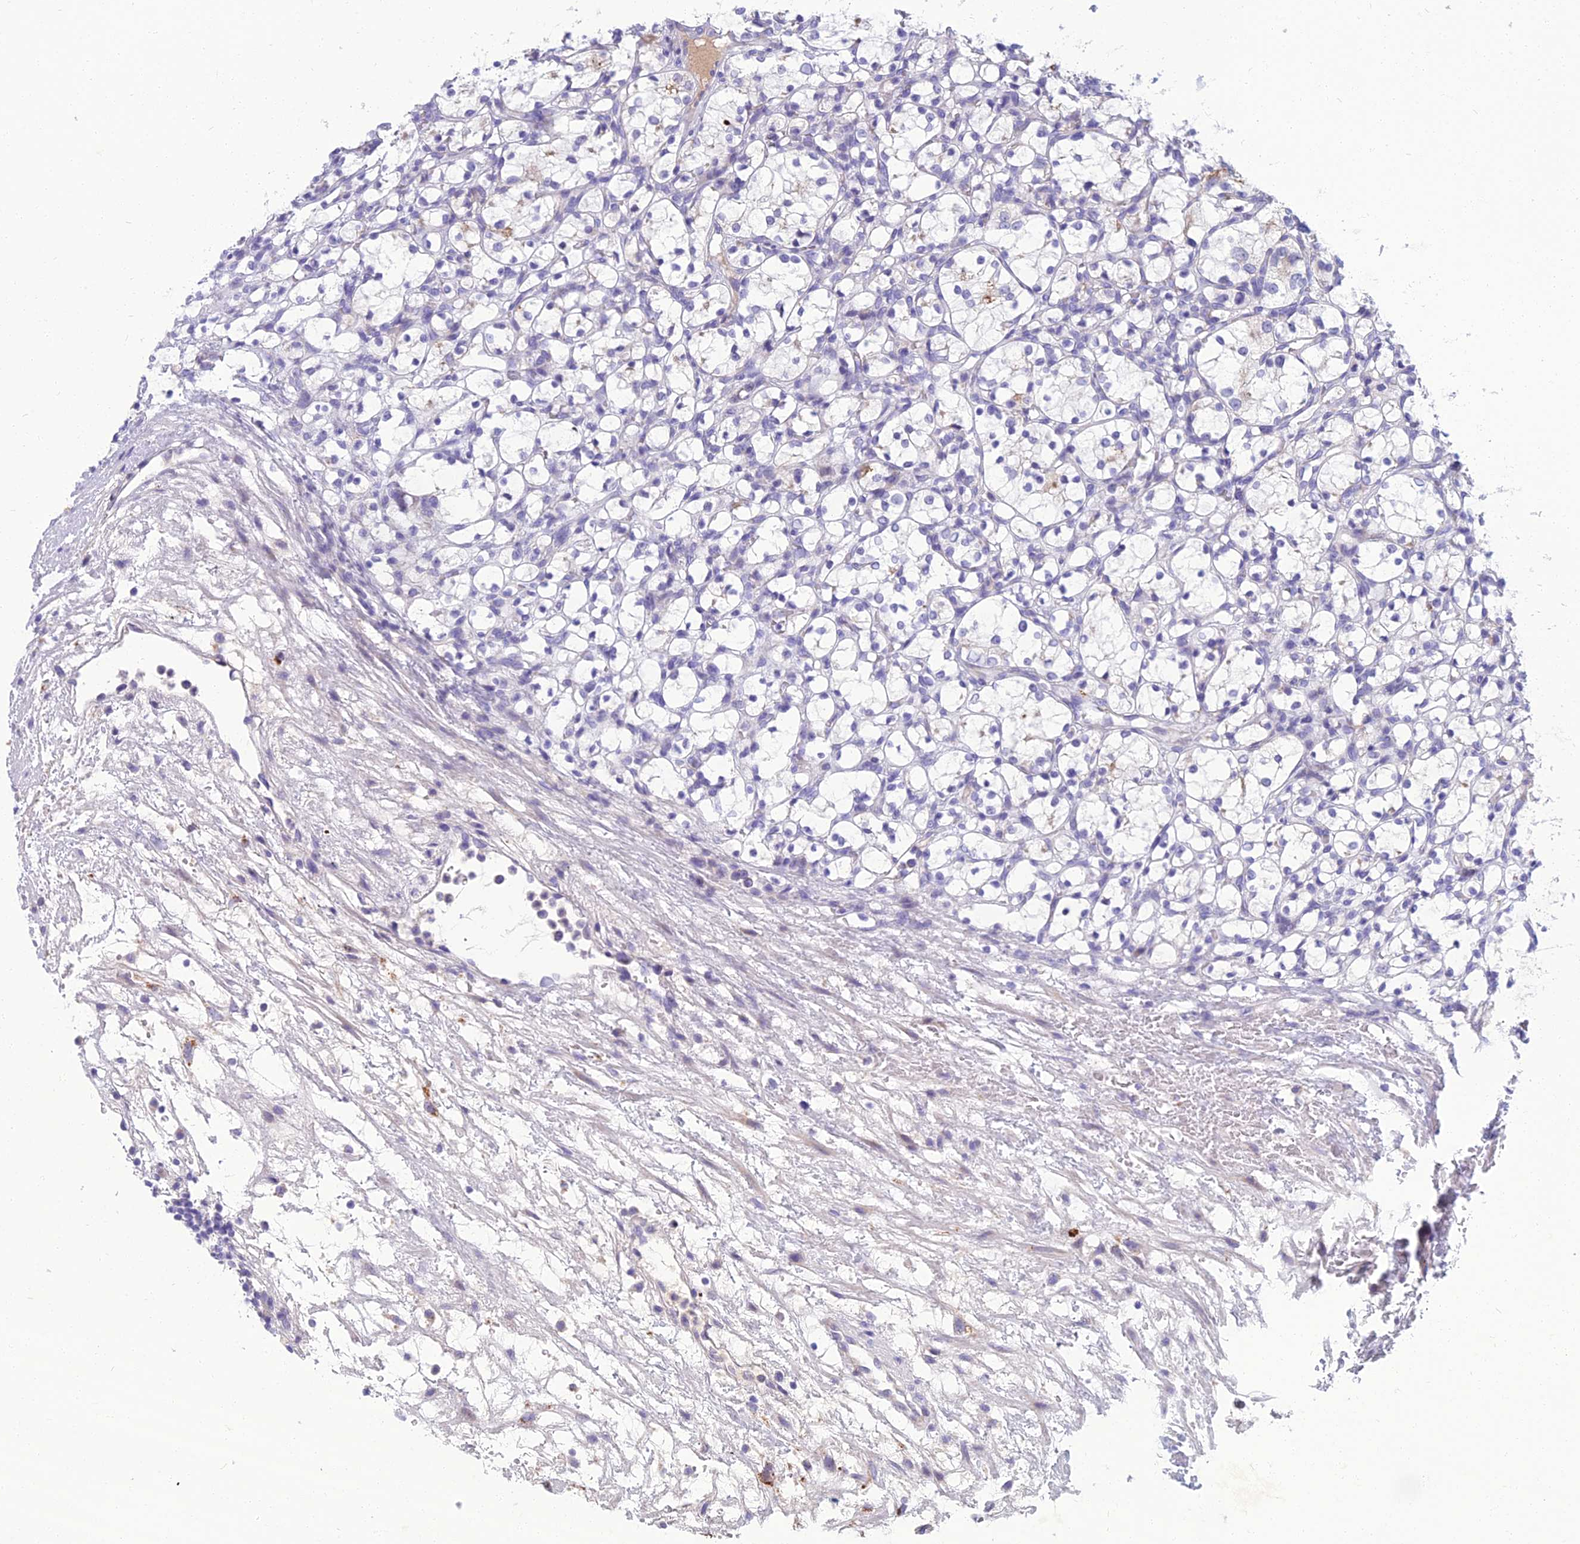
{"staining": {"intensity": "negative", "quantity": "none", "location": "none"}, "tissue": "renal cancer", "cell_type": "Tumor cells", "image_type": "cancer", "snomed": [{"axis": "morphology", "description": "Adenocarcinoma, NOS"}, {"axis": "topography", "description": "Kidney"}], "caption": "There is no significant positivity in tumor cells of adenocarcinoma (renal).", "gene": "SPTLC3", "patient": {"sex": "female", "age": 69}}